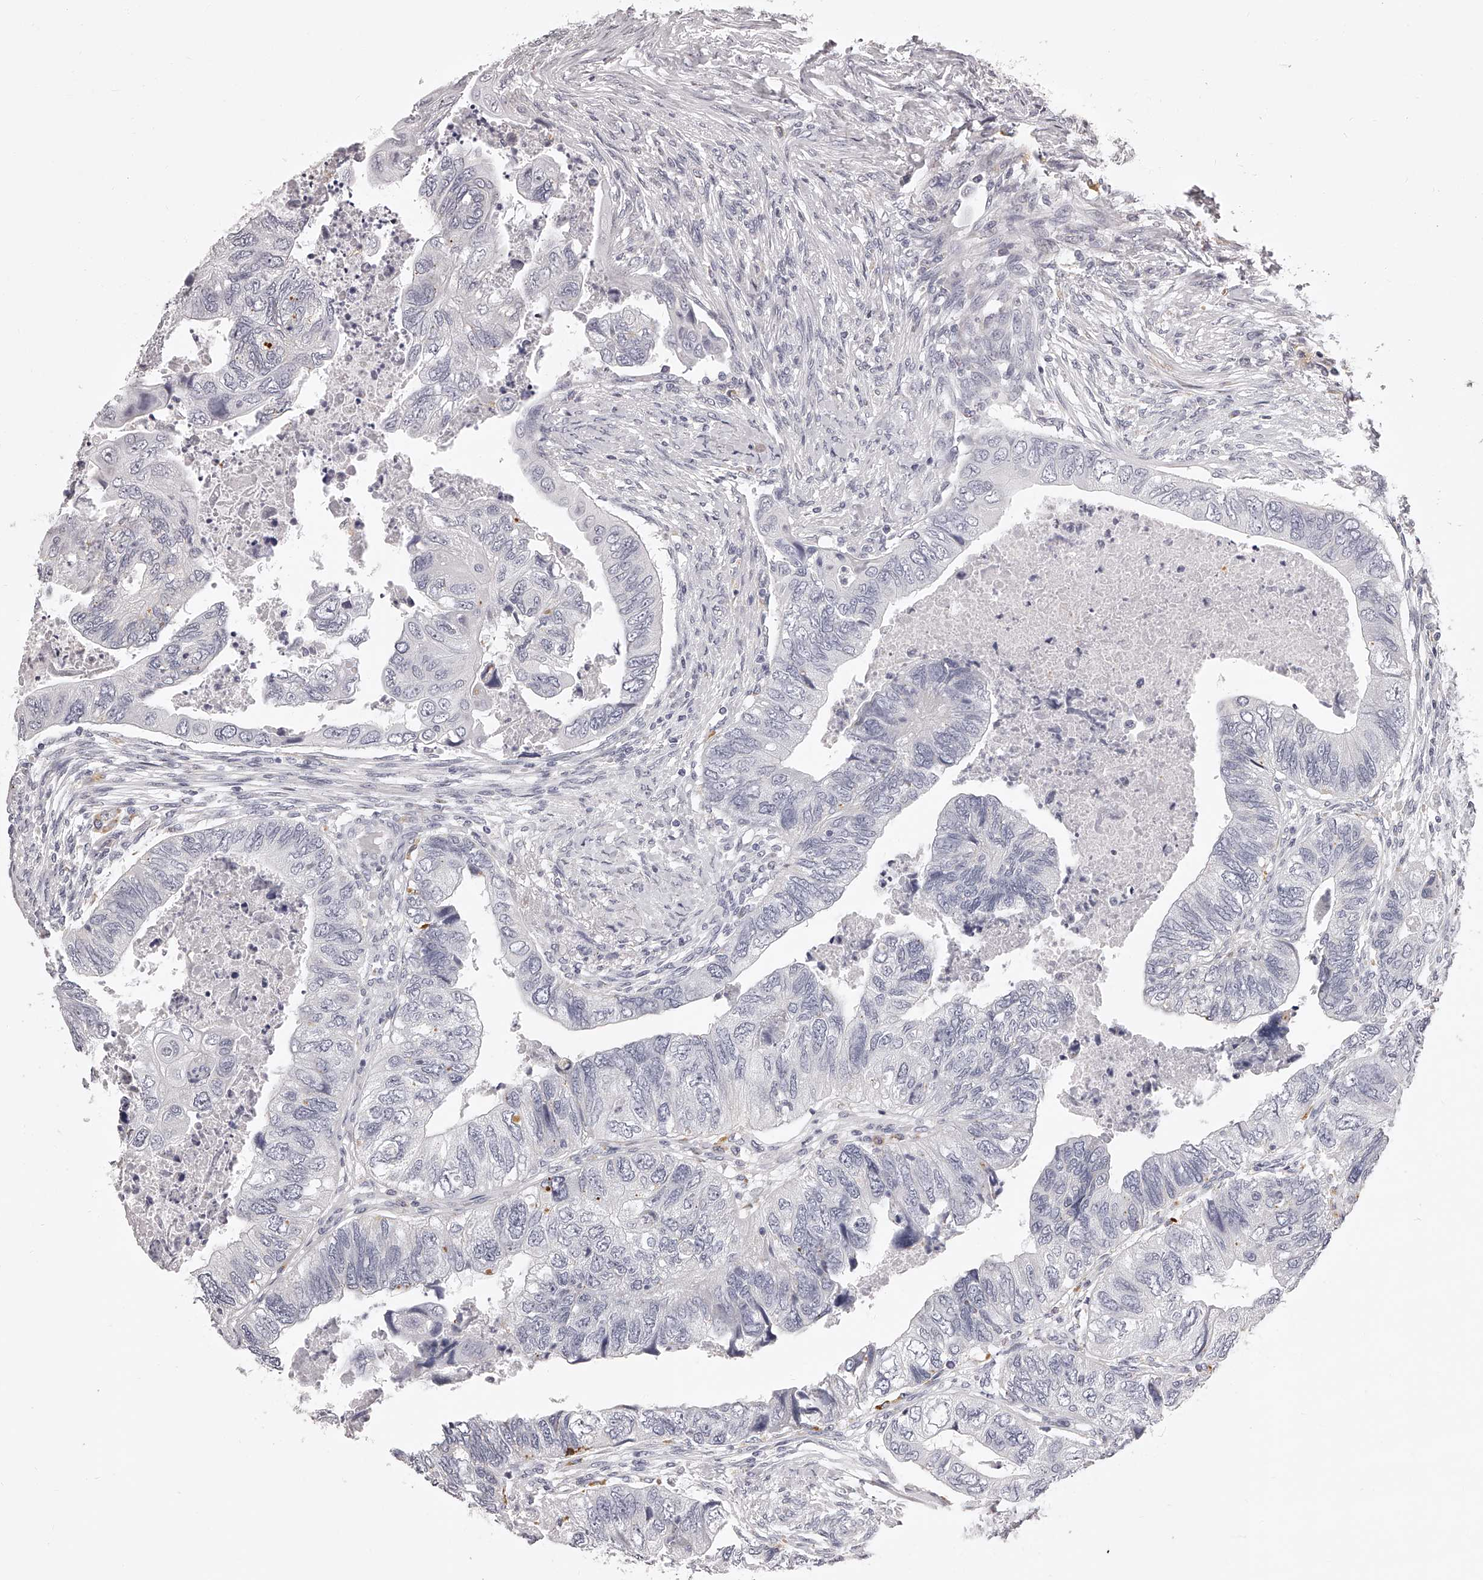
{"staining": {"intensity": "negative", "quantity": "none", "location": "none"}, "tissue": "colorectal cancer", "cell_type": "Tumor cells", "image_type": "cancer", "snomed": [{"axis": "morphology", "description": "Adenocarcinoma, NOS"}, {"axis": "topography", "description": "Rectum"}], "caption": "An immunohistochemistry histopathology image of colorectal cancer (adenocarcinoma) is shown. There is no staining in tumor cells of colorectal cancer (adenocarcinoma).", "gene": "DMRT1", "patient": {"sex": "male", "age": 63}}